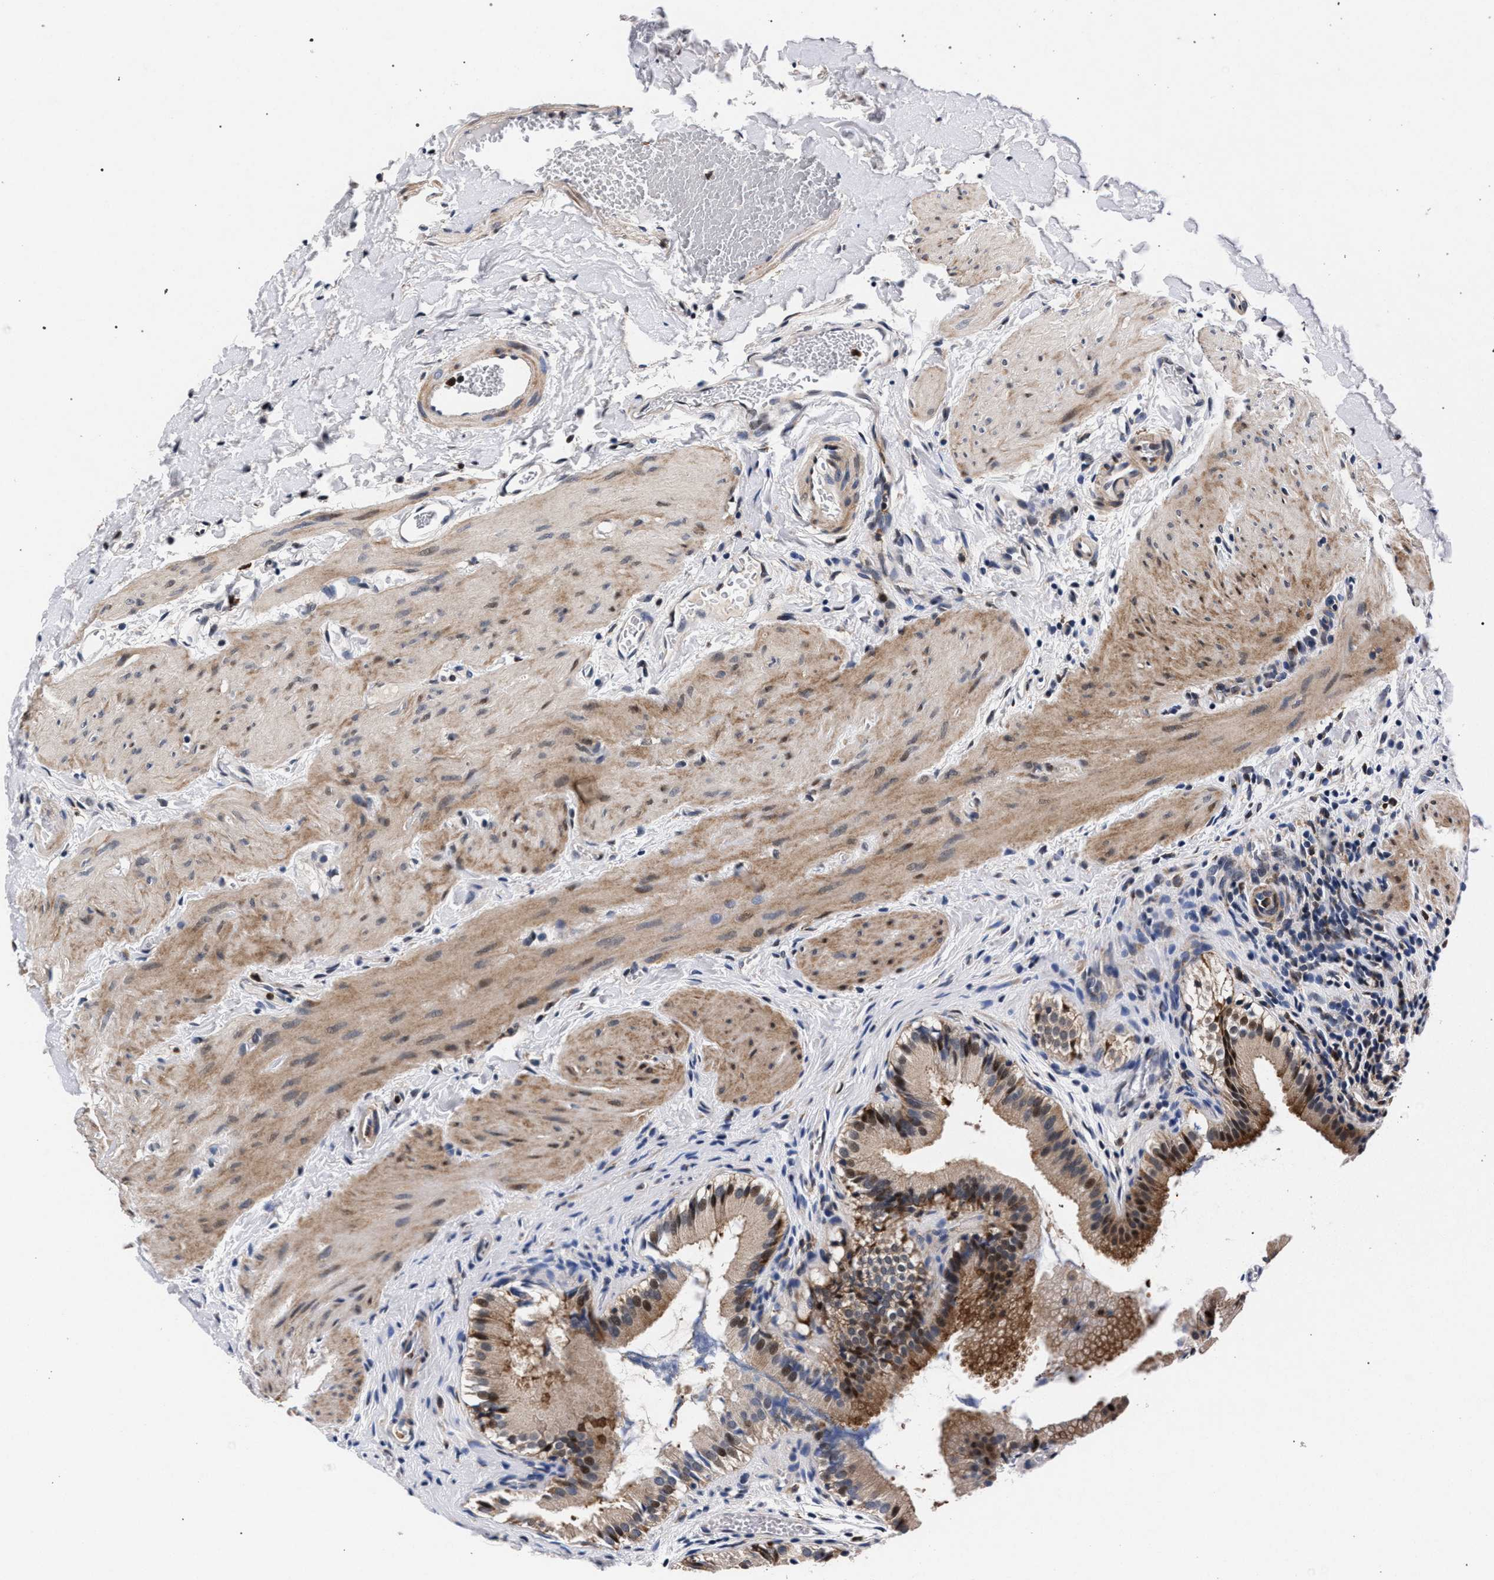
{"staining": {"intensity": "strong", "quantity": ">75%", "location": "cytoplasmic/membranous,nuclear"}, "tissue": "gallbladder", "cell_type": "Glandular cells", "image_type": "normal", "snomed": [{"axis": "morphology", "description": "Normal tissue, NOS"}, {"axis": "topography", "description": "Gallbladder"}], "caption": "Strong cytoplasmic/membranous,nuclear protein staining is appreciated in about >75% of glandular cells in gallbladder.", "gene": "ZNF462", "patient": {"sex": "female", "age": 26}}